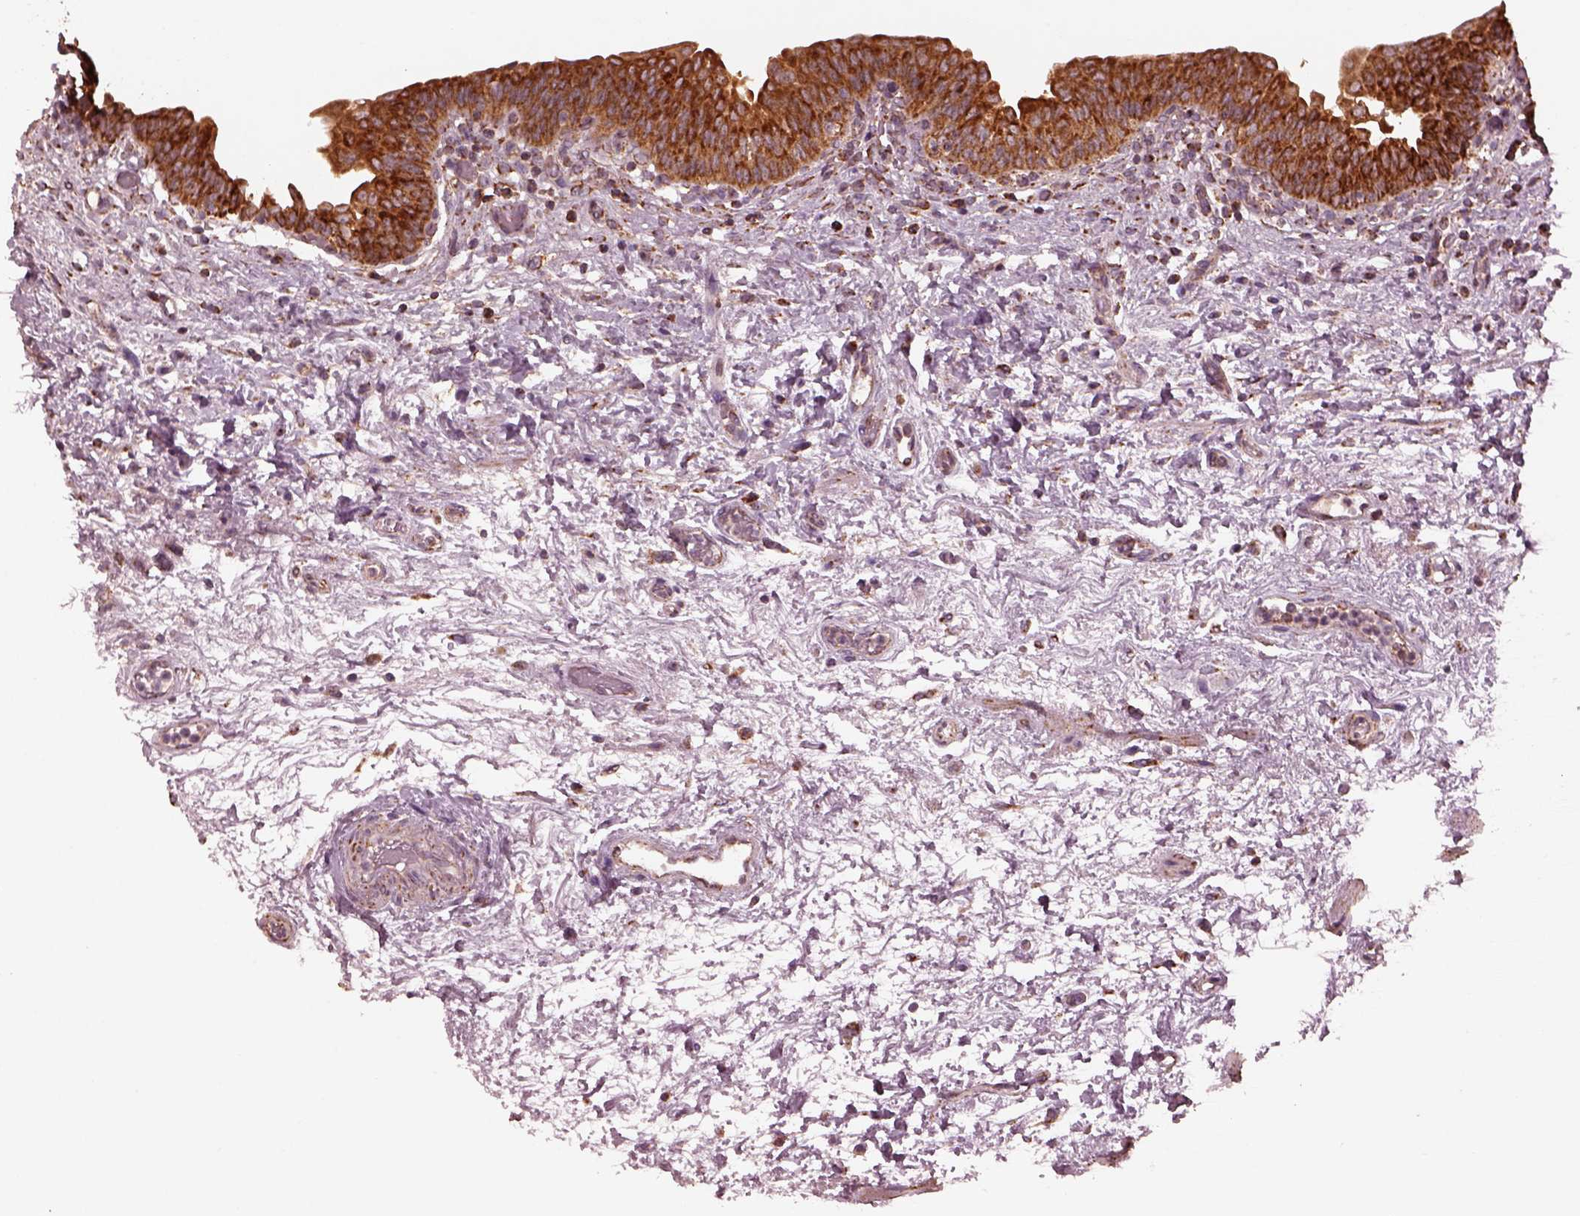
{"staining": {"intensity": "strong", "quantity": ">75%", "location": "cytoplasmic/membranous"}, "tissue": "urinary bladder", "cell_type": "Urothelial cells", "image_type": "normal", "snomed": [{"axis": "morphology", "description": "Normal tissue, NOS"}, {"axis": "topography", "description": "Urinary bladder"}], "caption": "High-magnification brightfield microscopy of unremarkable urinary bladder stained with DAB (brown) and counterstained with hematoxylin (blue). urothelial cells exhibit strong cytoplasmic/membranous staining is present in approximately>75% of cells.", "gene": "NDUFB10", "patient": {"sex": "male", "age": 69}}